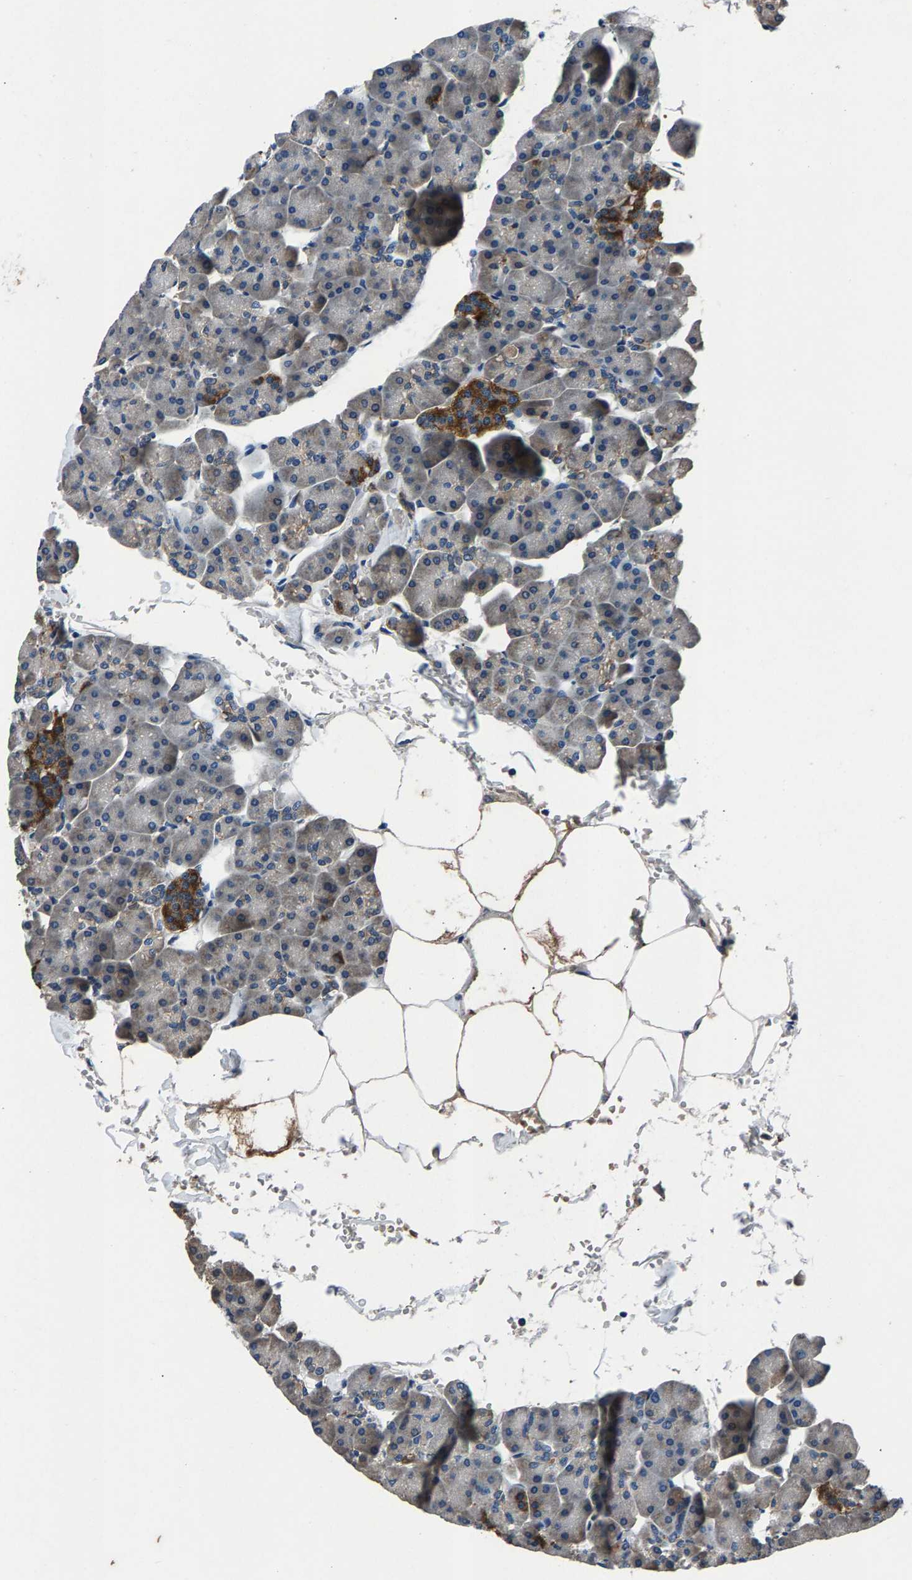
{"staining": {"intensity": "weak", "quantity": "25%-75%", "location": "cytoplasmic/membranous"}, "tissue": "pancreas", "cell_type": "Exocrine glandular cells", "image_type": "normal", "snomed": [{"axis": "morphology", "description": "Normal tissue, NOS"}, {"axis": "topography", "description": "Pancreas"}], "caption": "Exocrine glandular cells demonstrate weak cytoplasmic/membranous staining in about 25%-75% of cells in unremarkable pancreas.", "gene": "PRXL2C", "patient": {"sex": "male", "age": 35}}